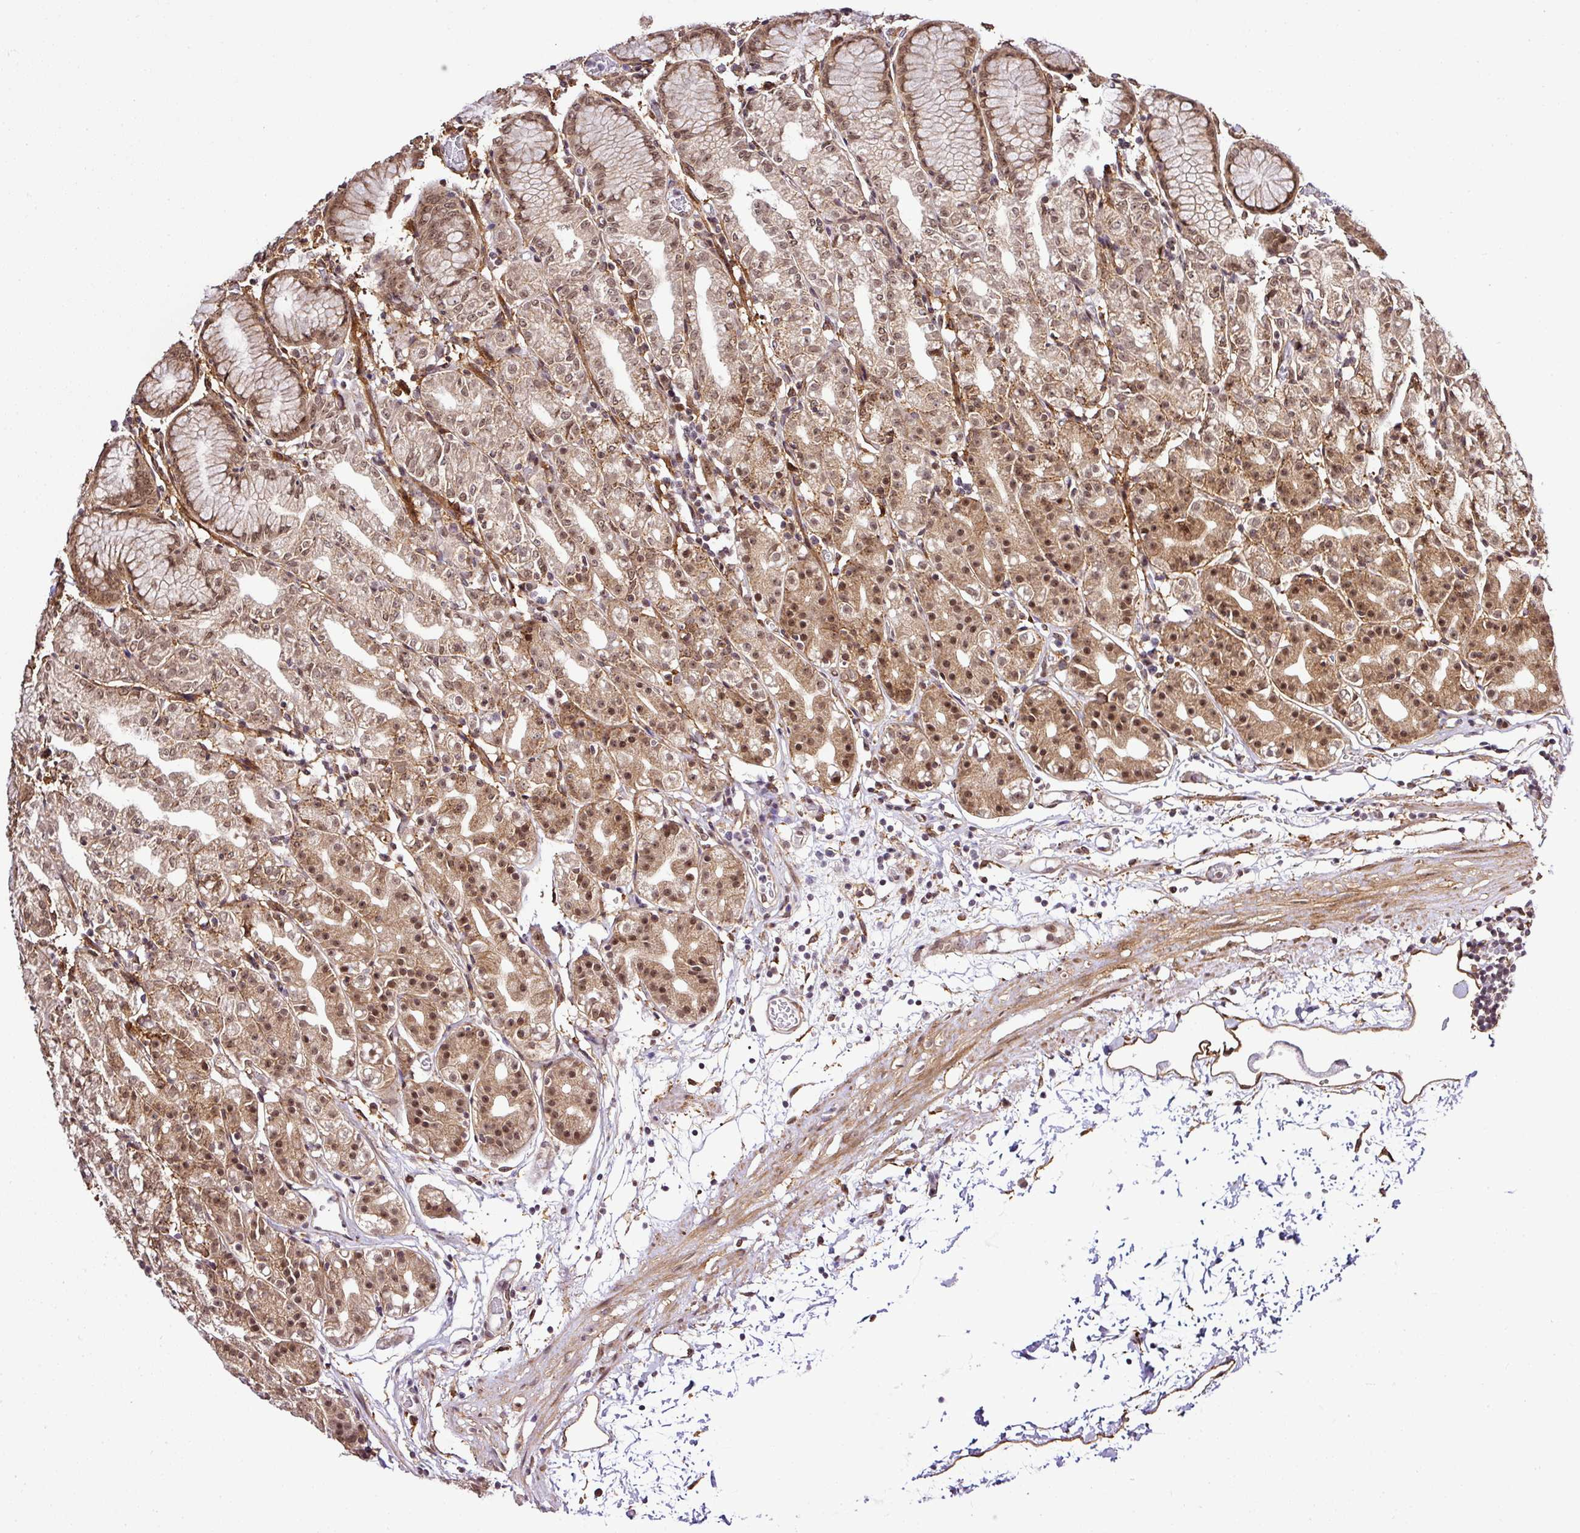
{"staining": {"intensity": "moderate", "quantity": ">75%", "location": "cytoplasmic/membranous,nuclear"}, "tissue": "stomach", "cell_type": "Glandular cells", "image_type": "normal", "snomed": [{"axis": "morphology", "description": "Normal tissue, NOS"}, {"axis": "topography", "description": "Stomach"}], "caption": "Protein staining exhibits moderate cytoplasmic/membranous,nuclear expression in about >75% of glandular cells in normal stomach. (DAB IHC, brown staining for protein, blue staining for nuclei).", "gene": "FAM153A", "patient": {"sex": "female", "age": 57}}